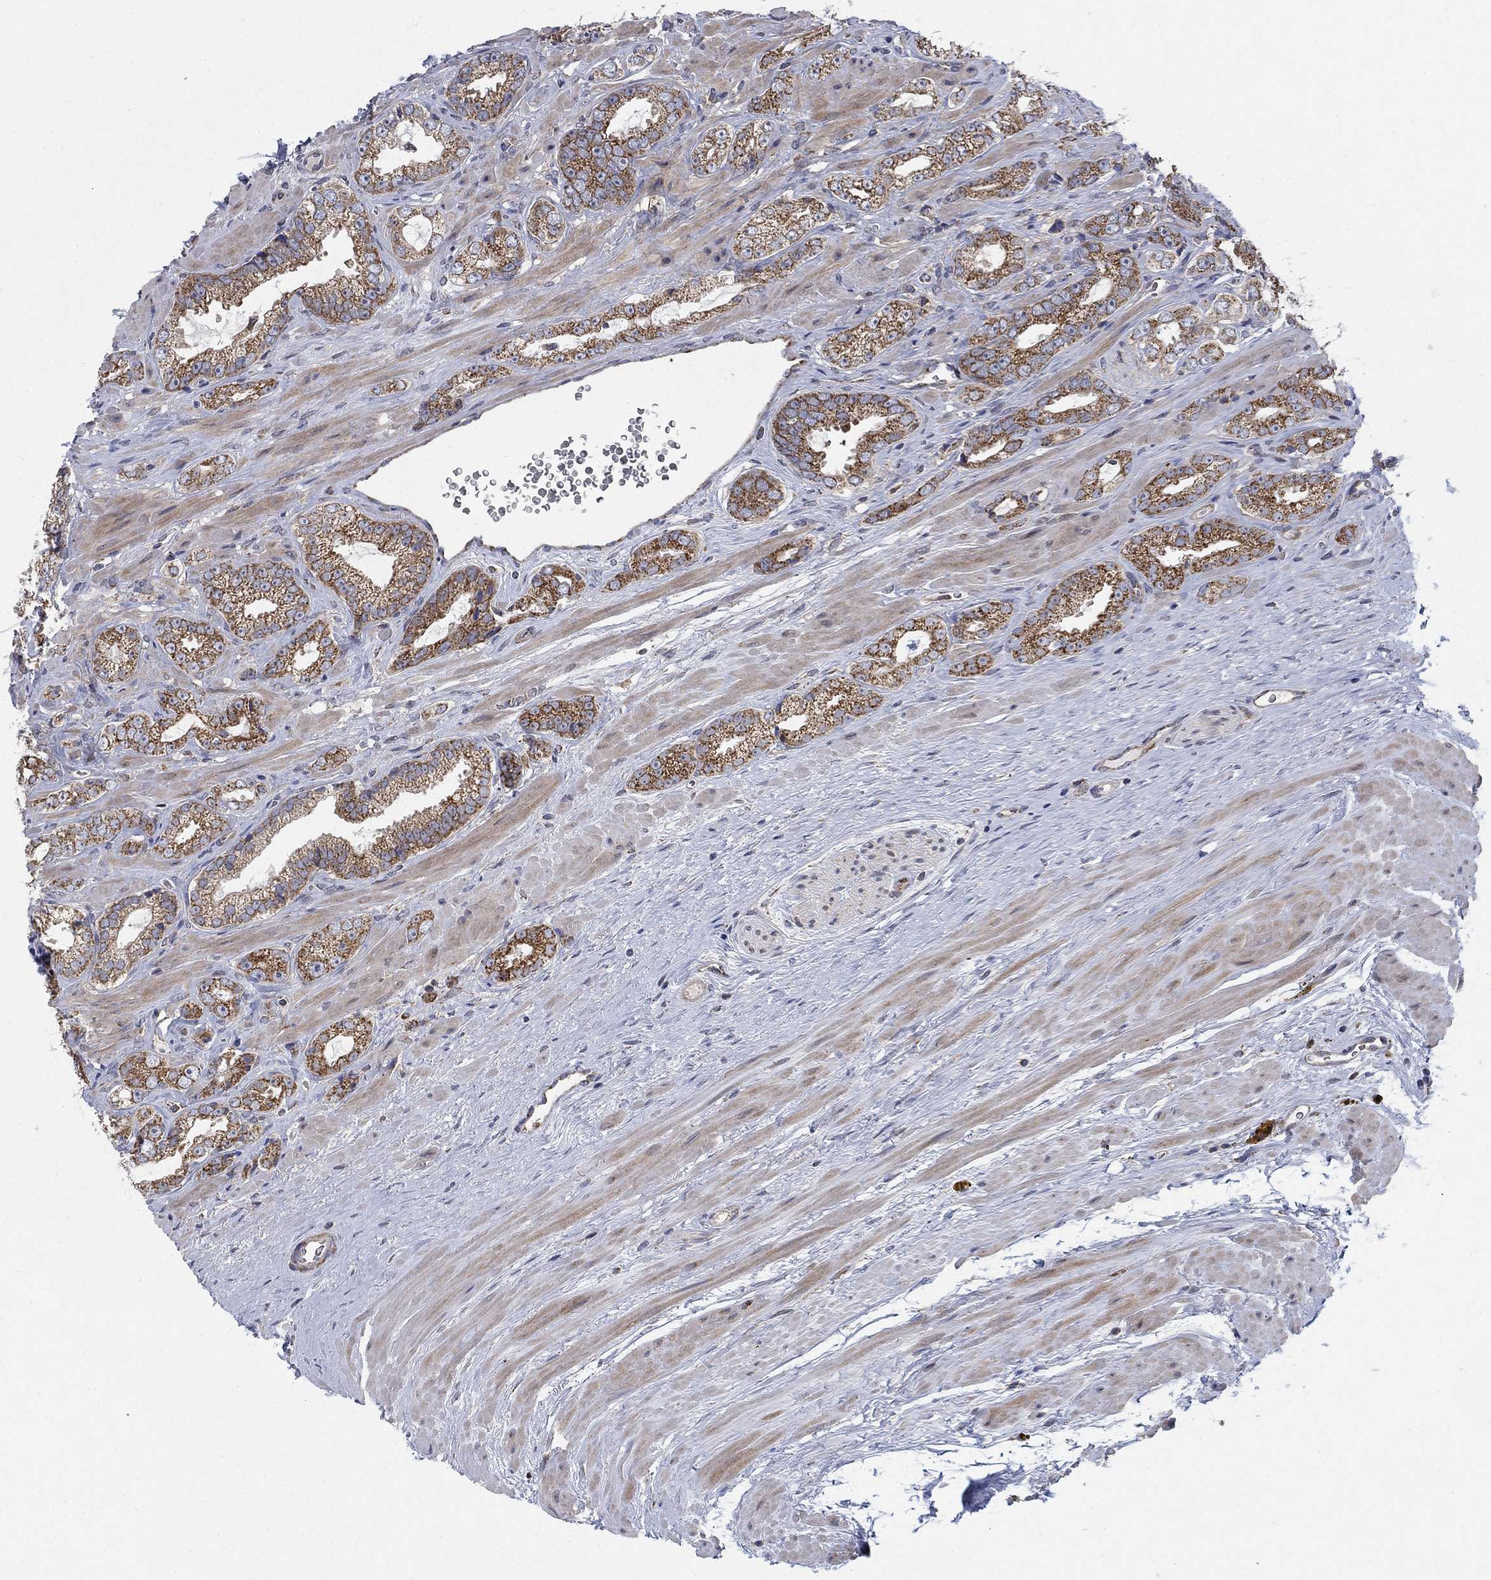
{"staining": {"intensity": "moderate", "quantity": ">75%", "location": "cytoplasmic/membranous"}, "tissue": "prostate cancer", "cell_type": "Tumor cells", "image_type": "cancer", "snomed": [{"axis": "morphology", "description": "Adenocarcinoma, NOS"}, {"axis": "topography", "description": "Prostate"}], "caption": "Immunohistochemical staining of prostate adenocarcinoma reveals medium levels of moderate cytoplasmic/membranous protein positivity in approximately >75% of tumor cells. (Stains: DAB in brown, nuclei in blue, Microscopy: brightfield microscopy at high magnification).", "gene": "NME7", "patient": {"sex": "male", "age": 67}}